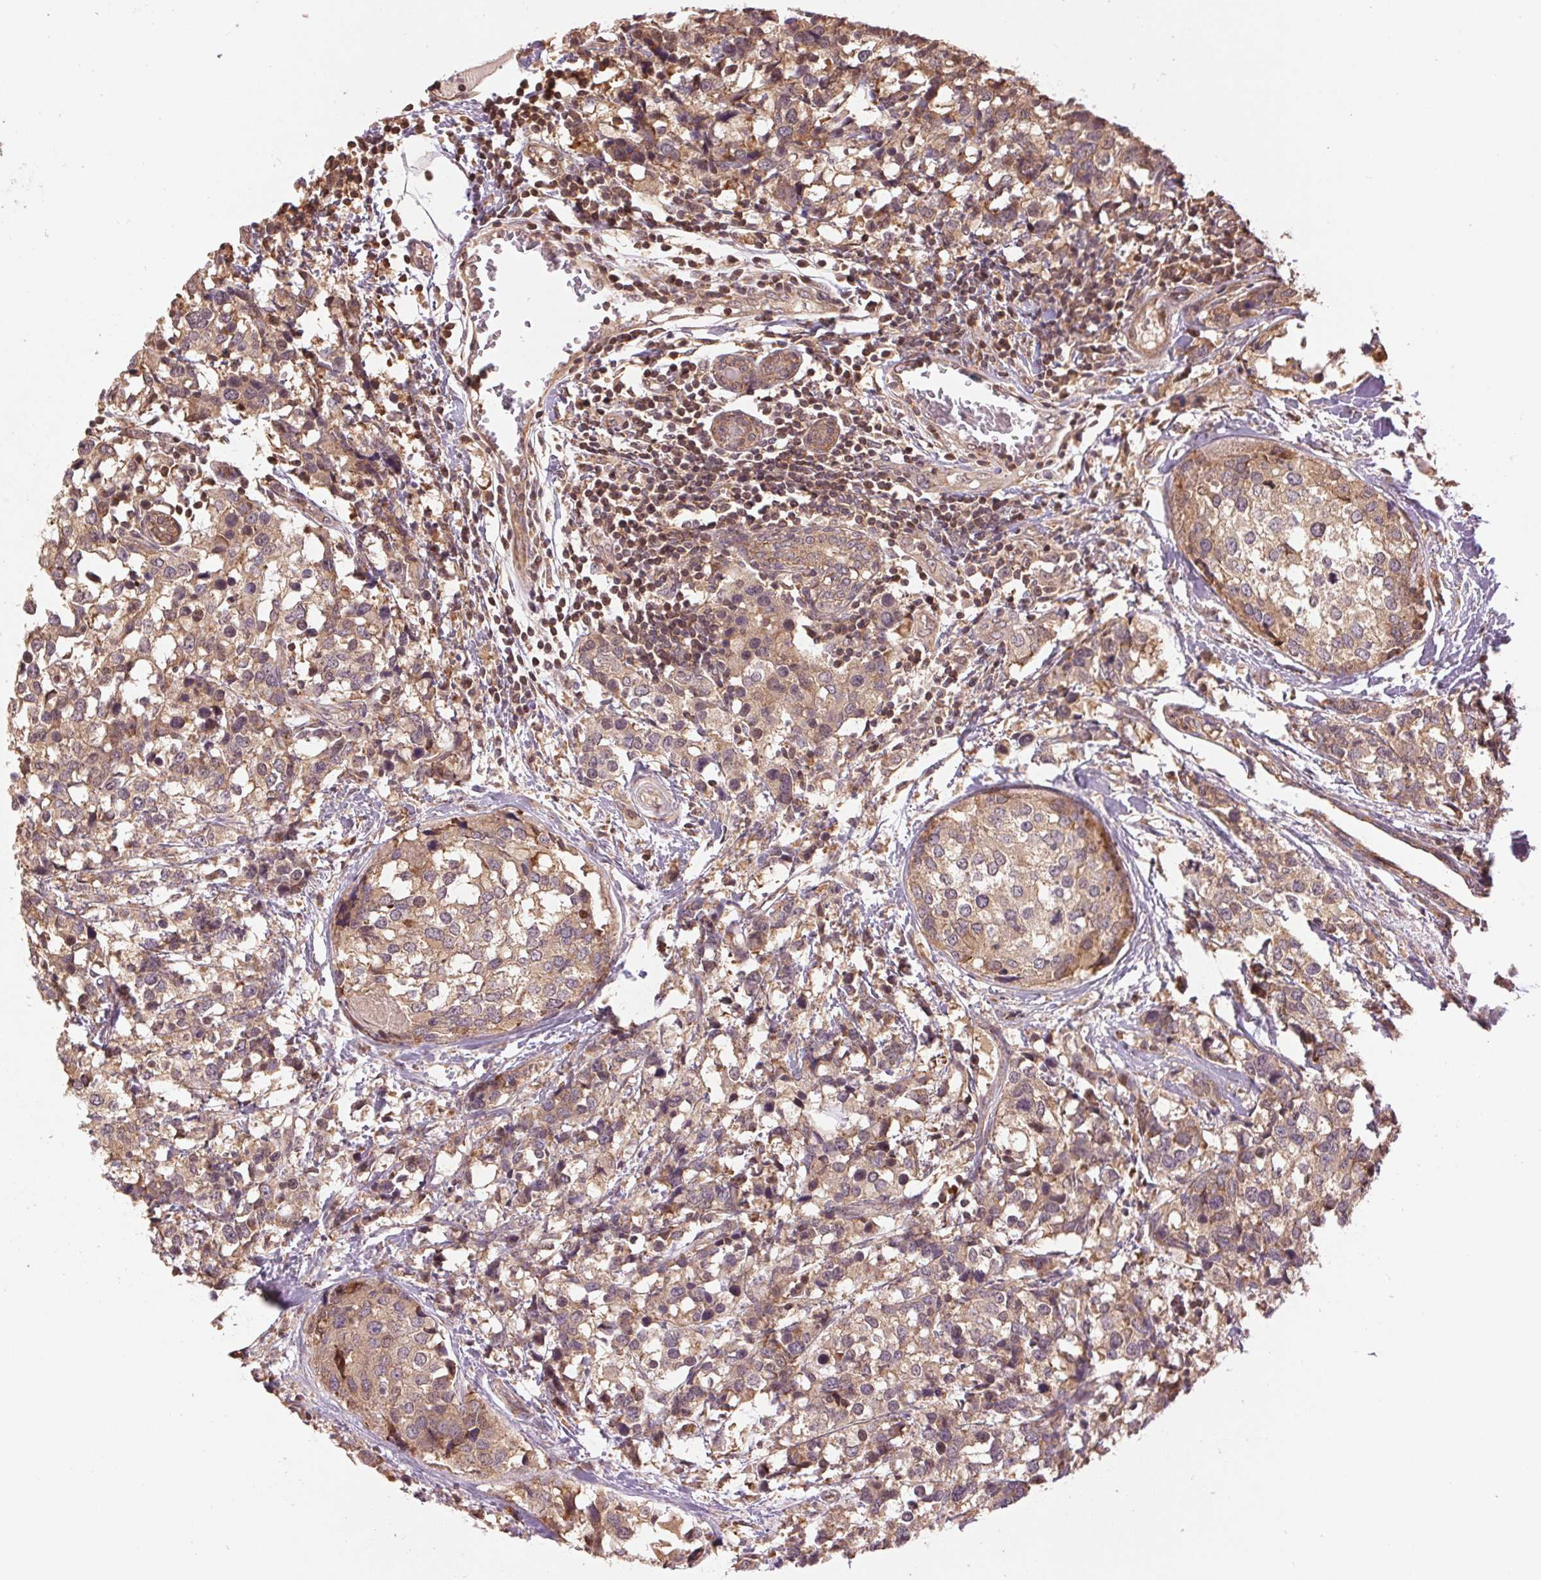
{"staining": {"intensity": "weak", "quantity": ">75%", "location": "cytoplasmic/membranous"}, "tissue": "breast cancer", "cell_type": "Tumor cells", "image_type": "cancer", "snomed": [{"axis": "morphology", "description": "Lobular carcinoma"}, {"axis": "topography", "description": "Breast"}], "caption": "Human breast lobular carcinoma stained for a protein (brown) demonstrates weak cytoplasmic/membranous positive staining in about >75% of tumor cells.", "gene": "BTF3L4", "patient": {"sex": "female", "age": 59}}